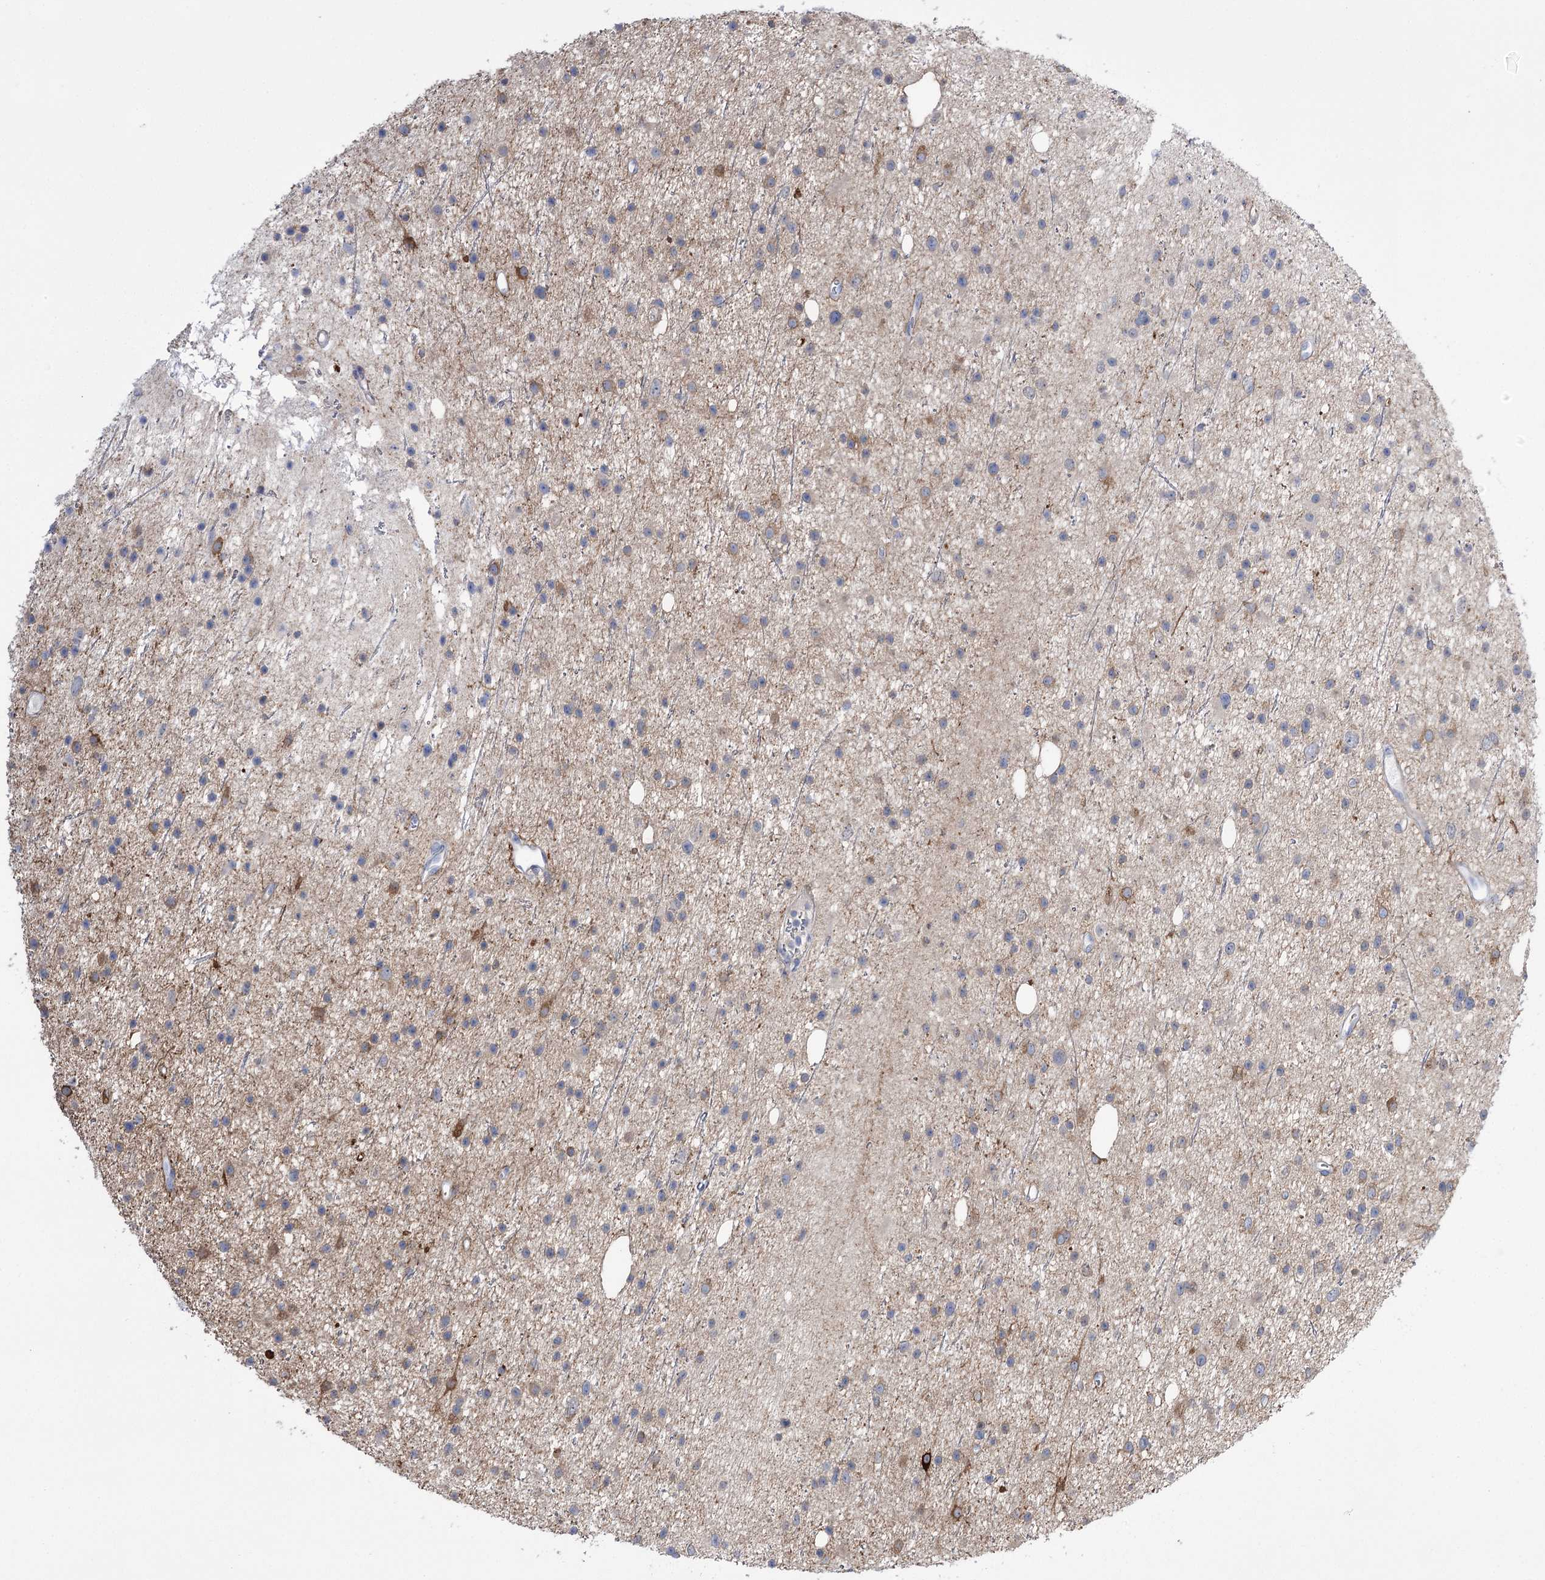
{"staining": {"intensity": "moderate", "quantity": "<25%", "location": "cytoplasmic/membranous"}, "tissue": "glioma", "cell_type": "Tumor cells", "image_type": "cancer", "snomed": [{"axis": "morphology", "description": "Glioma, malignant, Low grade"}, {"axis": "topography", "description": "Cerebral cortex"}], "caption": "Protein expression analysis of malignant low-grade glioma shows moderate cytoplasmic/membranous staining in about <25% of tumor cells.", "gene": "ZNF622", "patient": {"sex": "female", "age": 39}}